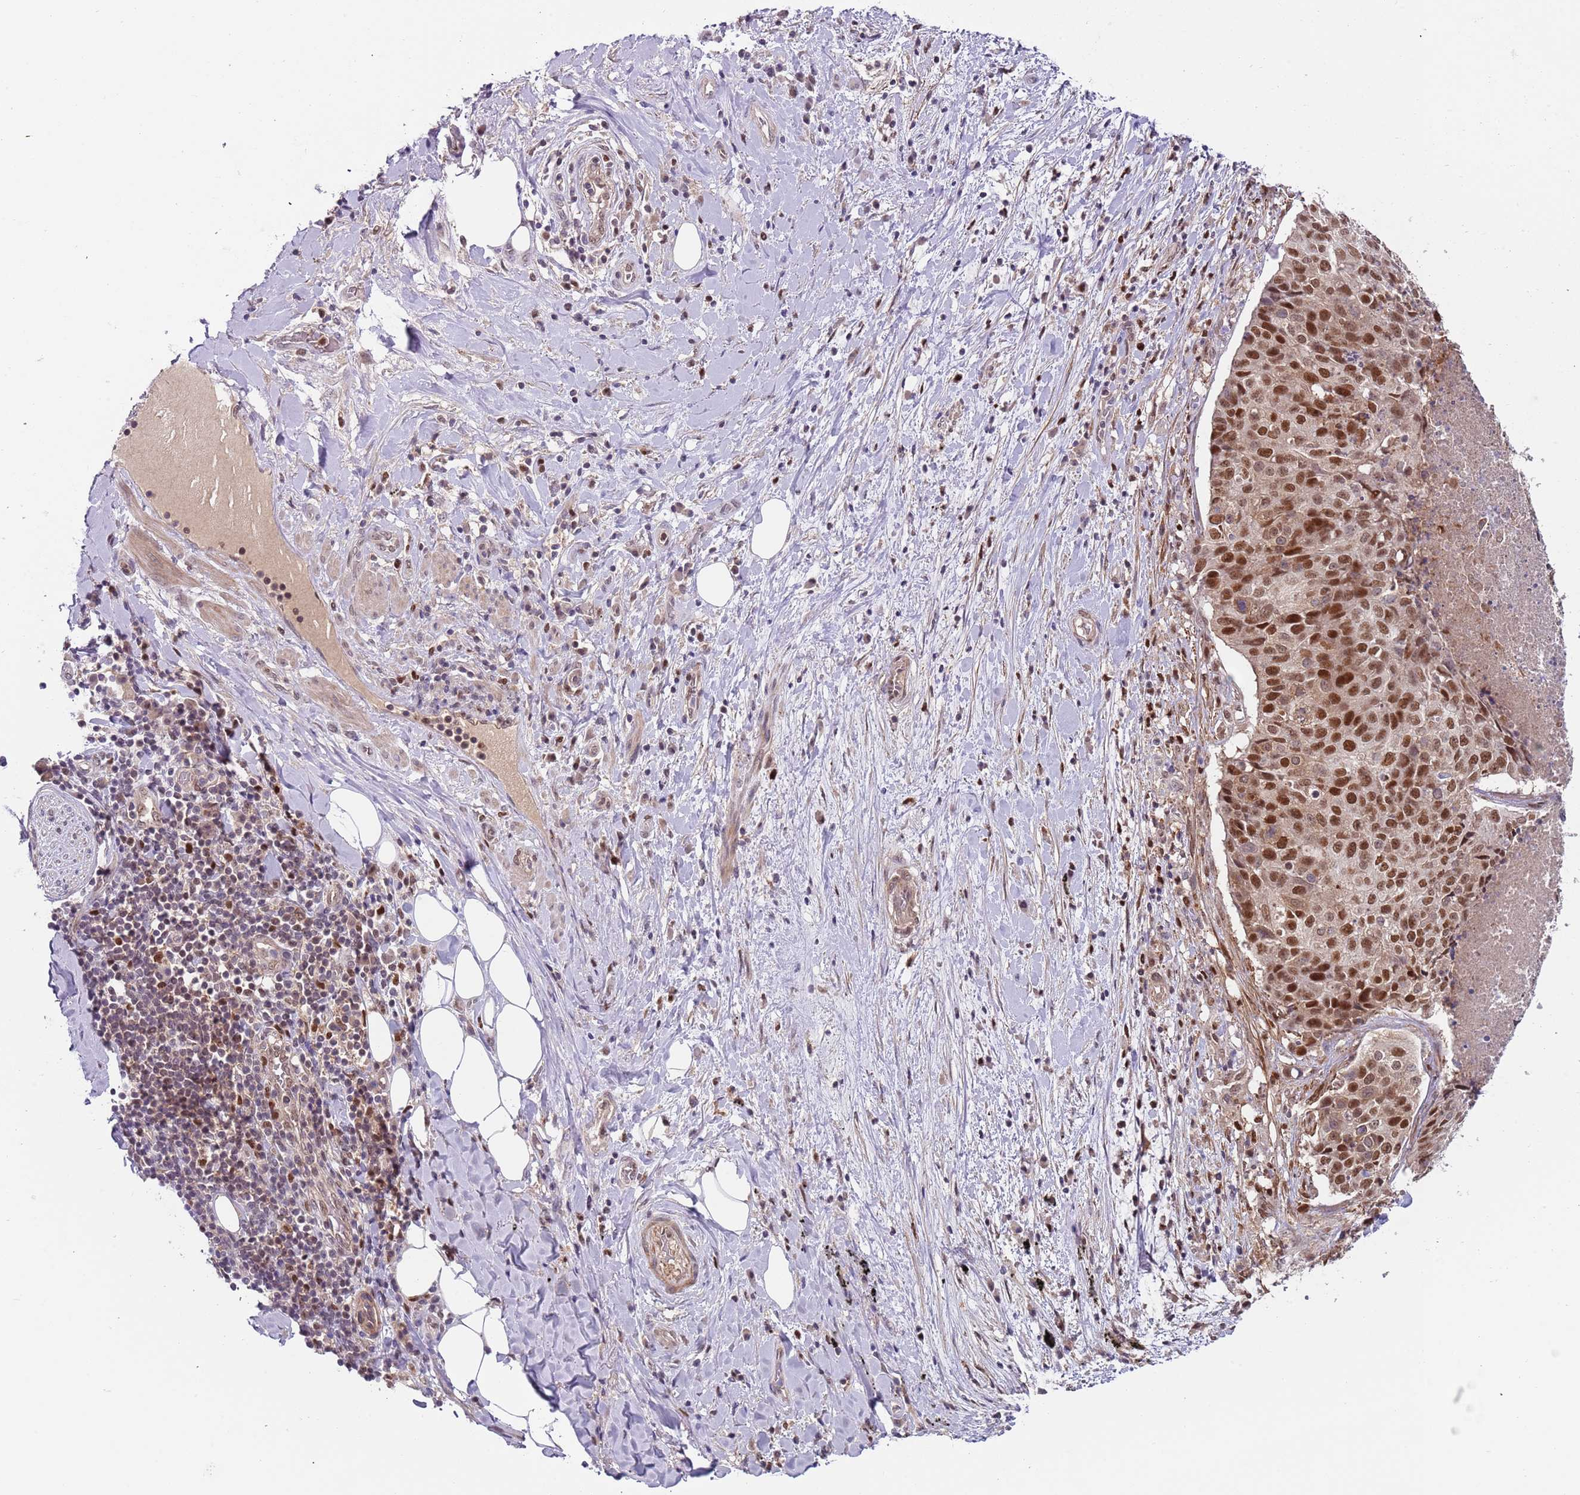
{"staining": {"intensity": "weak", "quantity": ">75%", "location": "nuclear"}, "tissue": "adipose tissue", "cell_type": "Adipocytes", "image_type": "normal", "snomed": [{"axis": "morphology", "description": "Normal tissue, NOS"}, {"axis": "morphology", "description": "Squamous cell carcinoma, NOS"}, {"axis": "topography", "description": "Bronchus"}, {"axis": "topography", "description": "Lung"}], "caption": "IHC of unremarkable adipose tissue exhibits low levels of weak nuclear positivity in about >75% of adipocytes. Using DAB (3,3'-diaminobenzidine) (brown) and hematoxylin (blue) stains, captured at high magnification using brightfield microscopy.", "gene": "RMND5B", "patient": {"sex": "male", "age": 64}}